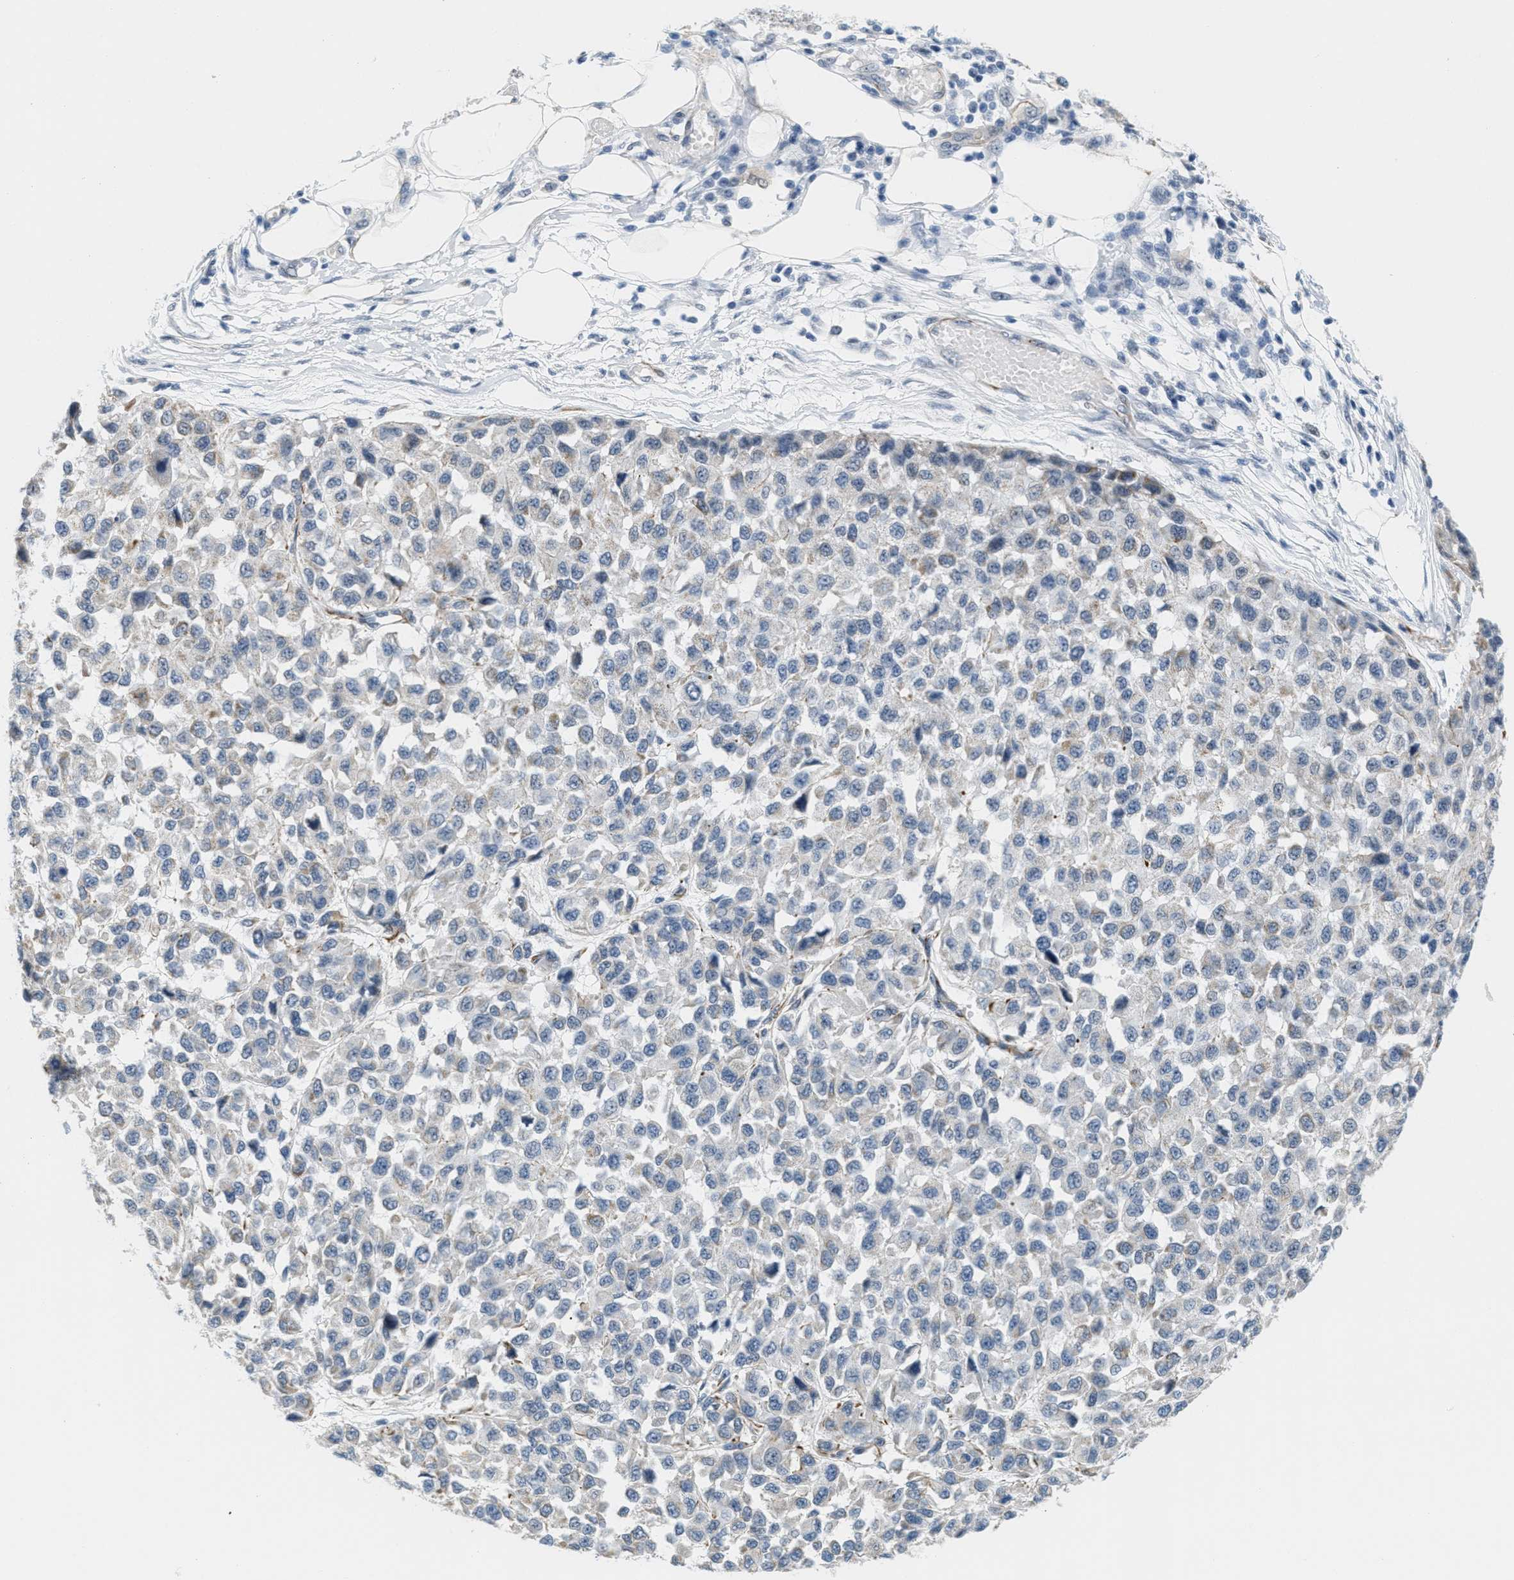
{"staining": {"intensity": "weak", "quantity": "<25%", "location": "cytoplasmic/membranous"}, "tissue": "melanoma", "cell_type": "Tumor cells", "image_type": "cancer", "snomed": [{"axis": "morphology", "description": "Malignant melanoma, NOS"}, {"axis": "topography", "description": "Skin"}], "caption": "This is an immunohistochemistry (IHC) image of human melanoma. There is no positivity in tumor cells.", "gene": "HS3ST2", "patient": {"sex": "male", "age": 62}}